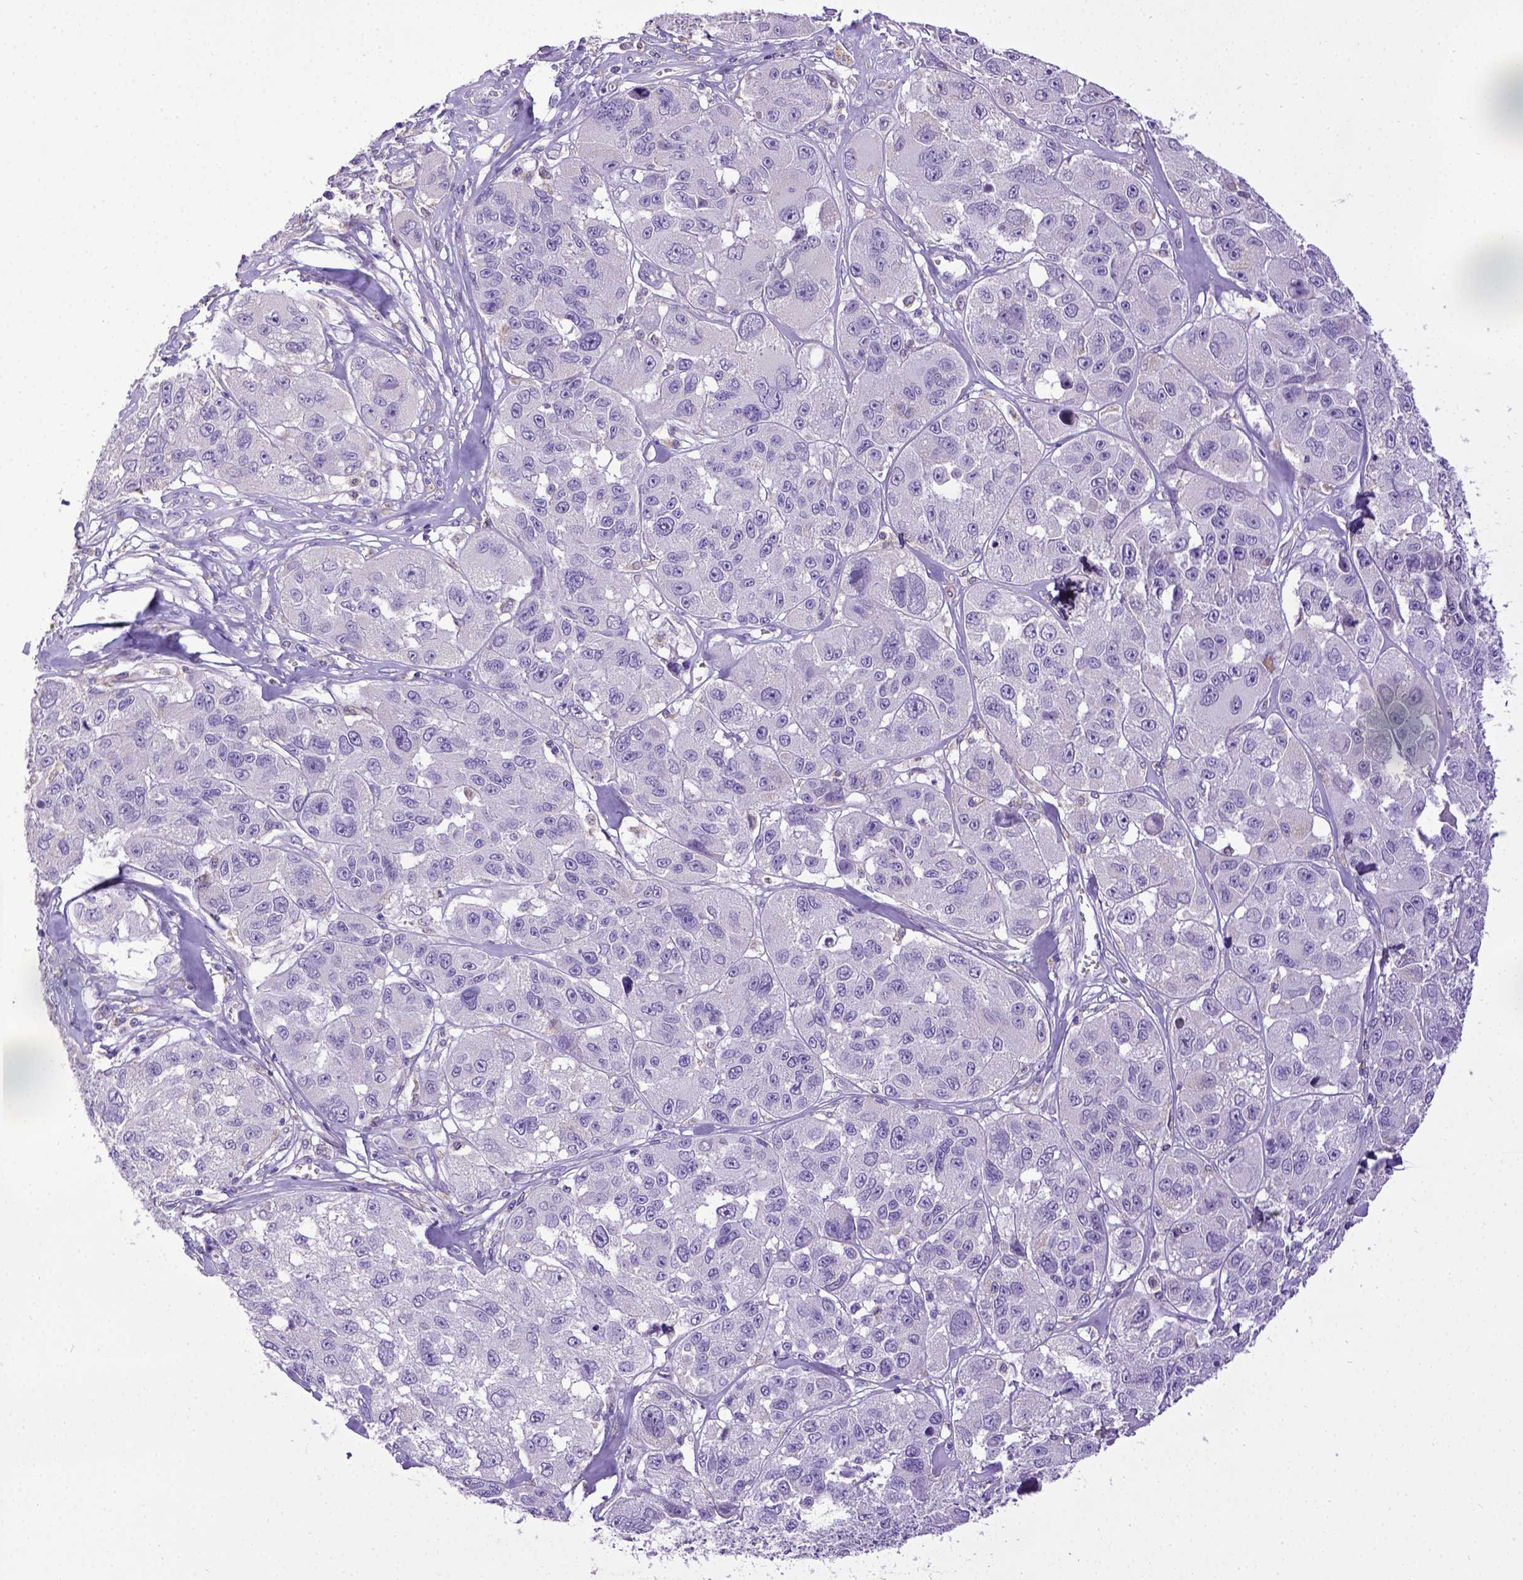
{"staining": {"intensity": "negative", "quantity": "none", "location": "none"}, "tissue": "melanoma", "cell_type": "Tumor cells", "image_type": "cancer", "snomed": [{"axis": "morphology", "description": "Malignant melanoma, NOS"}, {"axis": "topography", "description": "Skin"}], "caption": "Protein analysis of melanoma reveals no significant staining in tumor cells. (DAB (3,3'-diaminobenzidine) immunohistochemistry (IHC) visualized using brightfield microscopy, high magnification).", "gene": "SPEF1", "patient": {"sex": "female", "age": 66}}